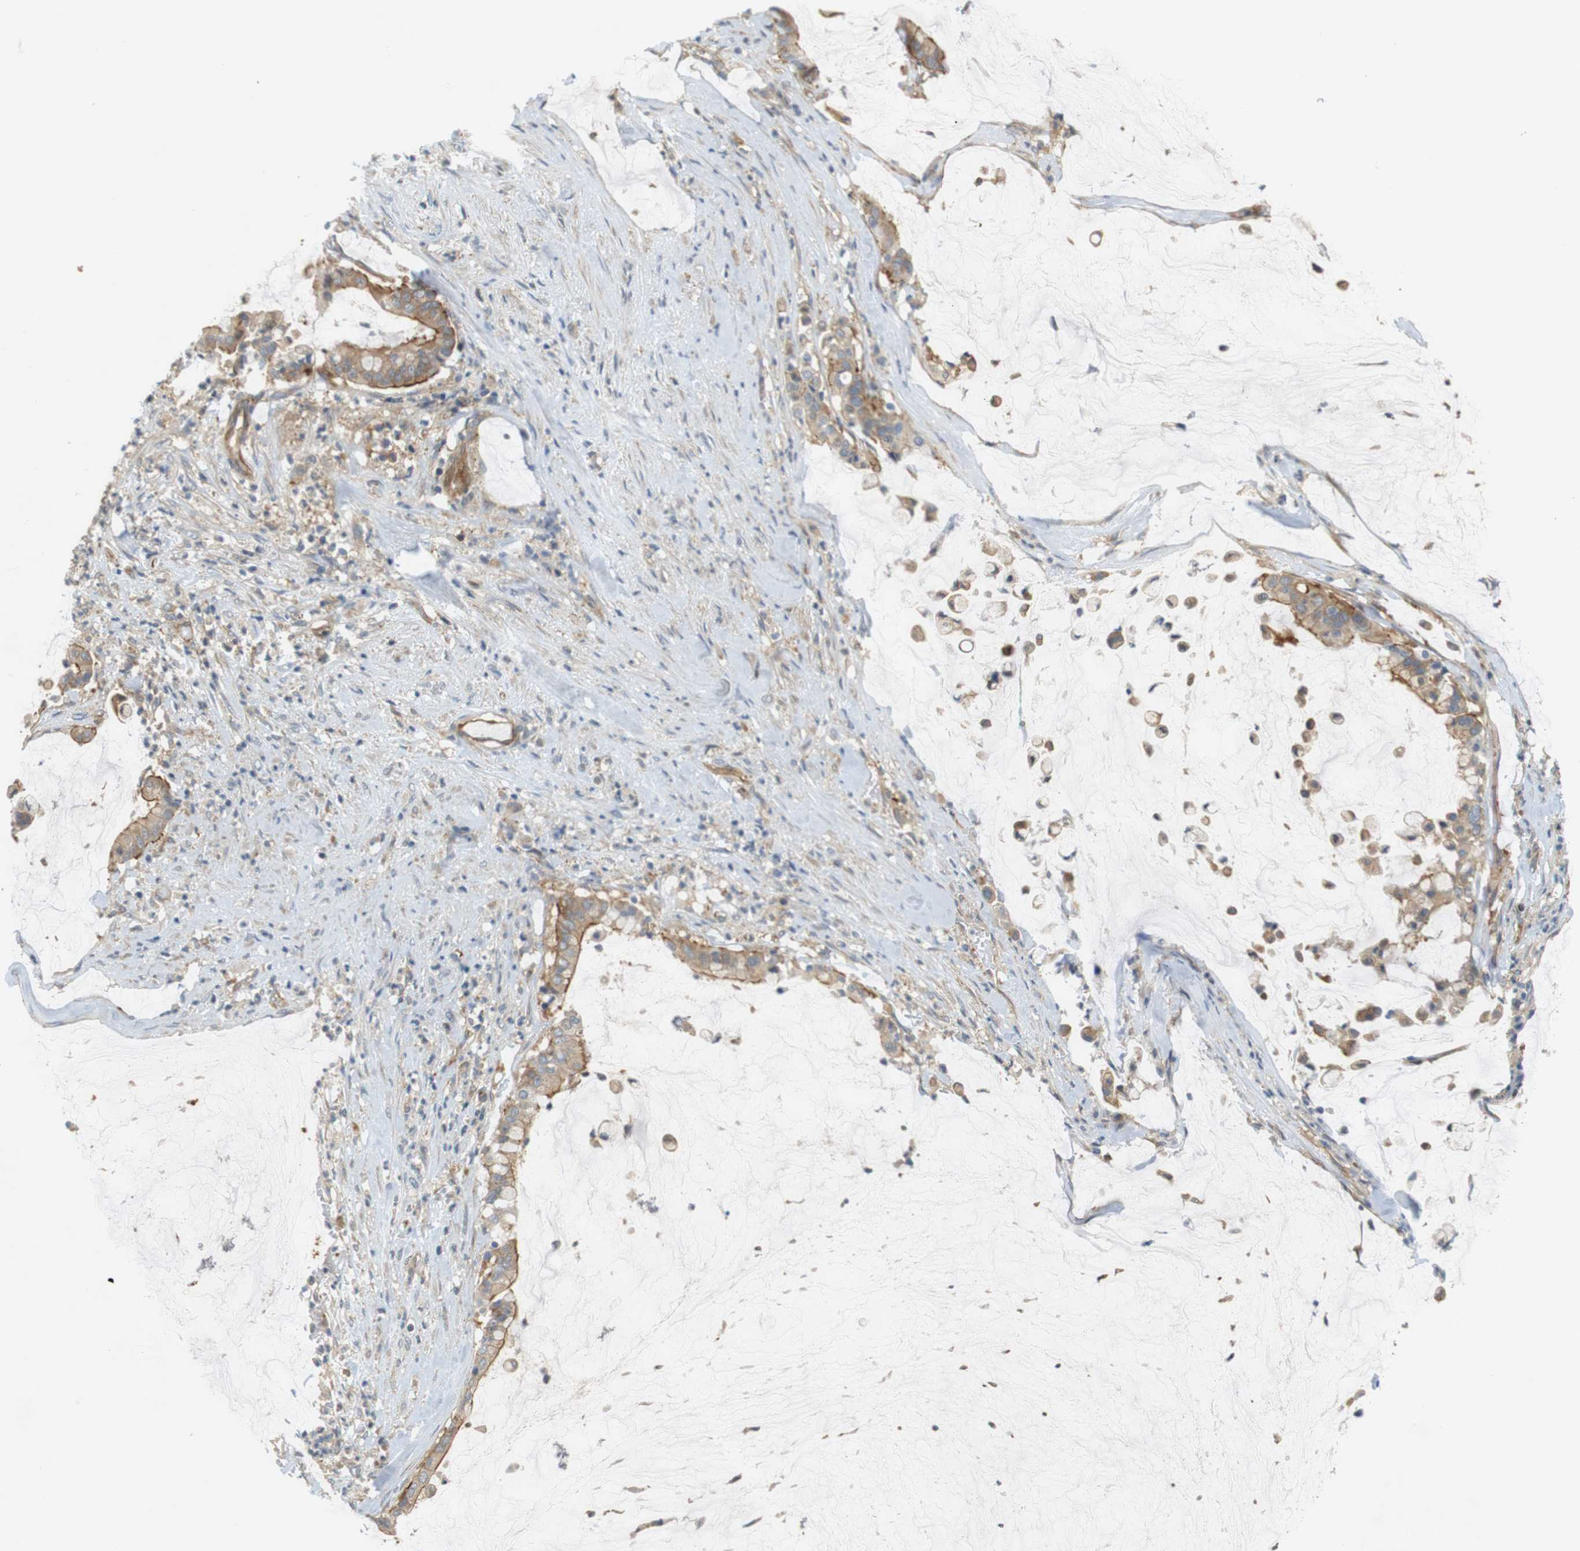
{"staining": {"intensity": "moderate", "quantity": ">75%", "location": "cytoplasmic/membranous"}, "tissue": "pancreatic cancer", "cell_type": "Tumor cells", "image_type": "cancer", "snomed": [{"axis": "morphology", "description": "Adenocarcinoma, NOS"}, {"axis": "topography", "description": "Pancreas"}], "caption": "Brown immunohistochemical staining in human pancreatic adenocarcinoma shows moderate cytoplasmic/membranous positivity in approximately >75% of tumor cells.", "gene": "SH3GLB1", "patient": {"sex": "male", "age": 41}}